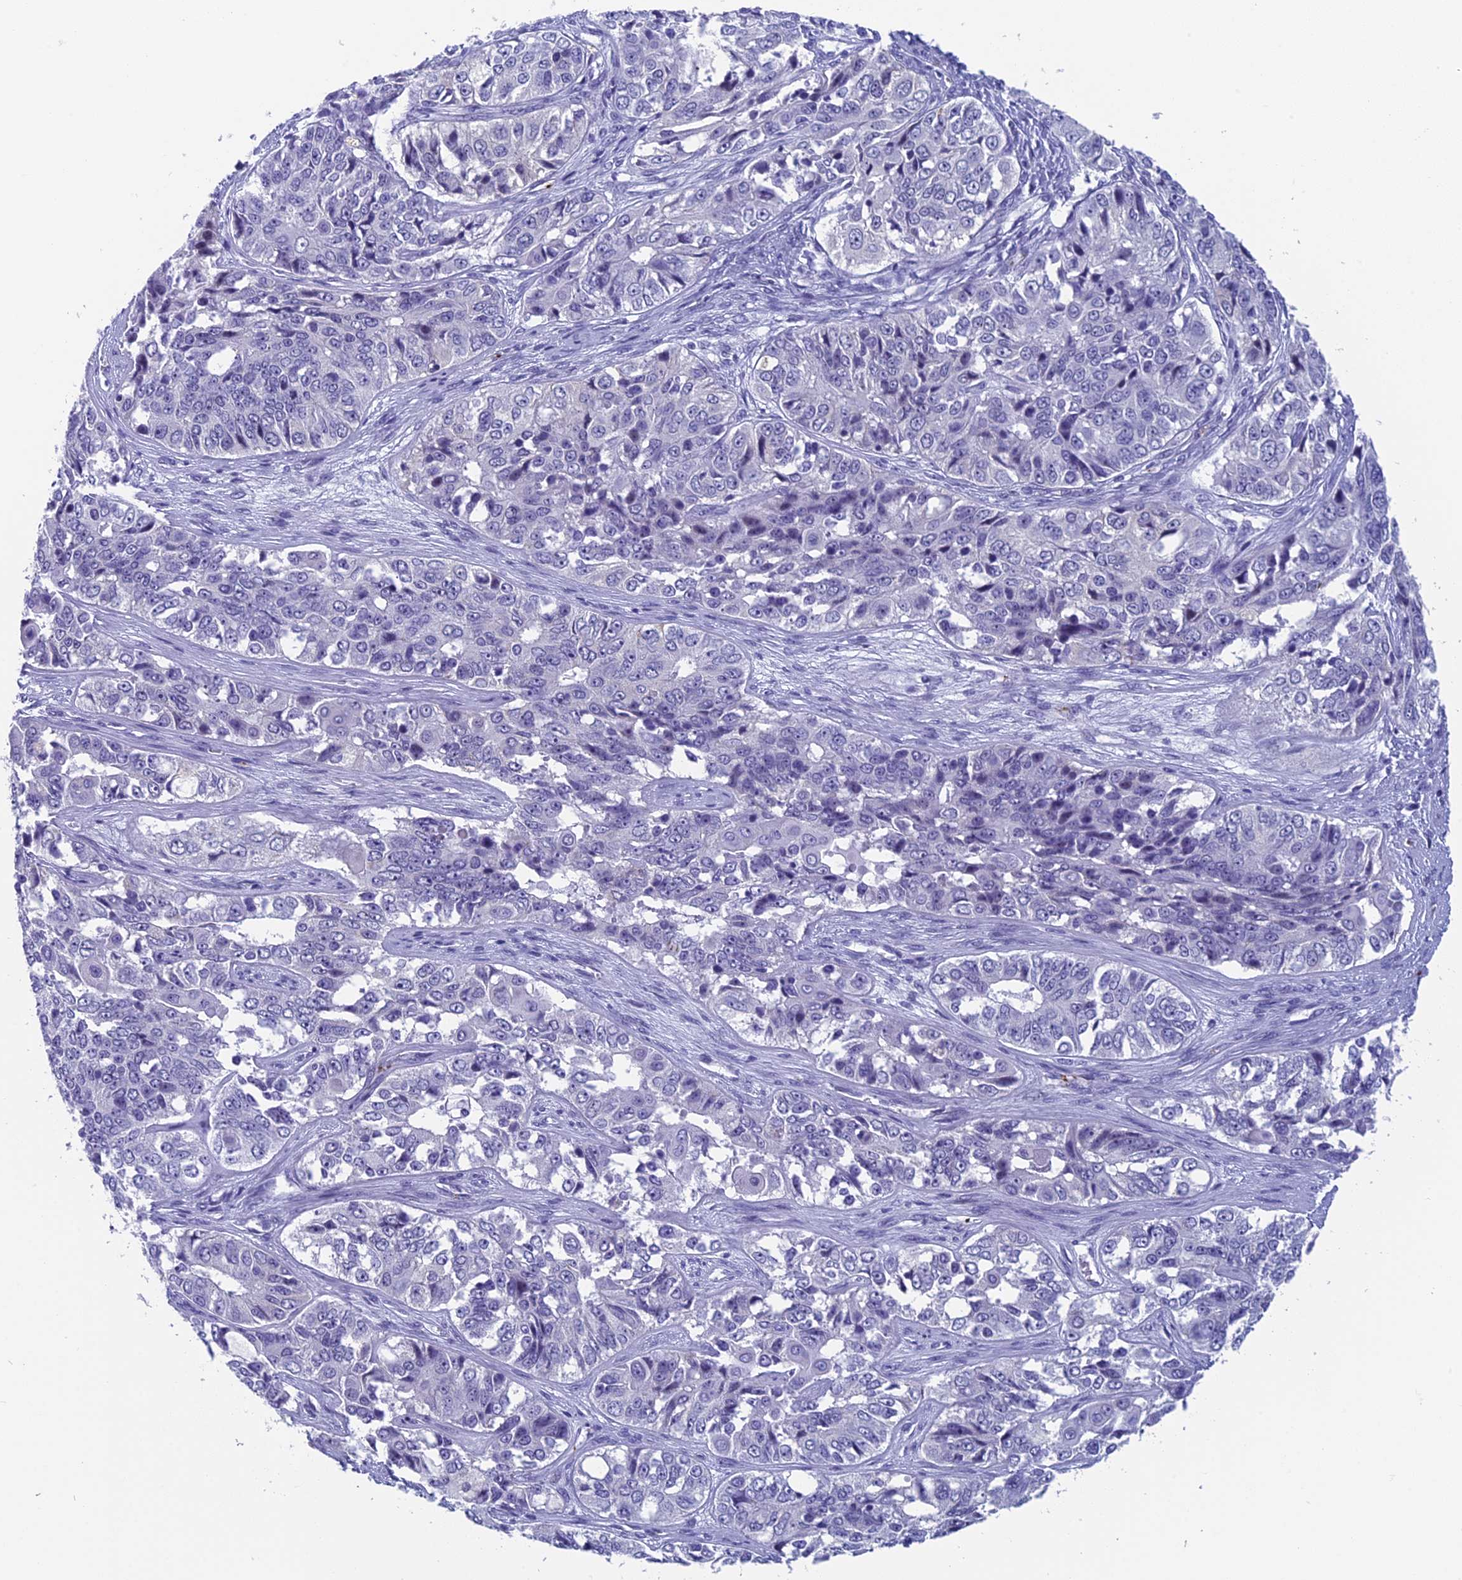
{"staining": {"intensity": "negative", "quantity": "none", "location": "none"}, "tissue": "ovarian cancer", "cell_type": "Tumor cells", "image_type": "cancer", "snomed": [{"axis": "morphology", "description": "Carcinoma, endometroid"}, {"axis": "topography", "description": "Ovary"}], "caption": "This is a image of IHC staining of endometroid carcinoma (ovarian), which shows no positivity in tumor cells.", "gene": "AIFM2", "patient": {"sex": "female", "age": 51}}